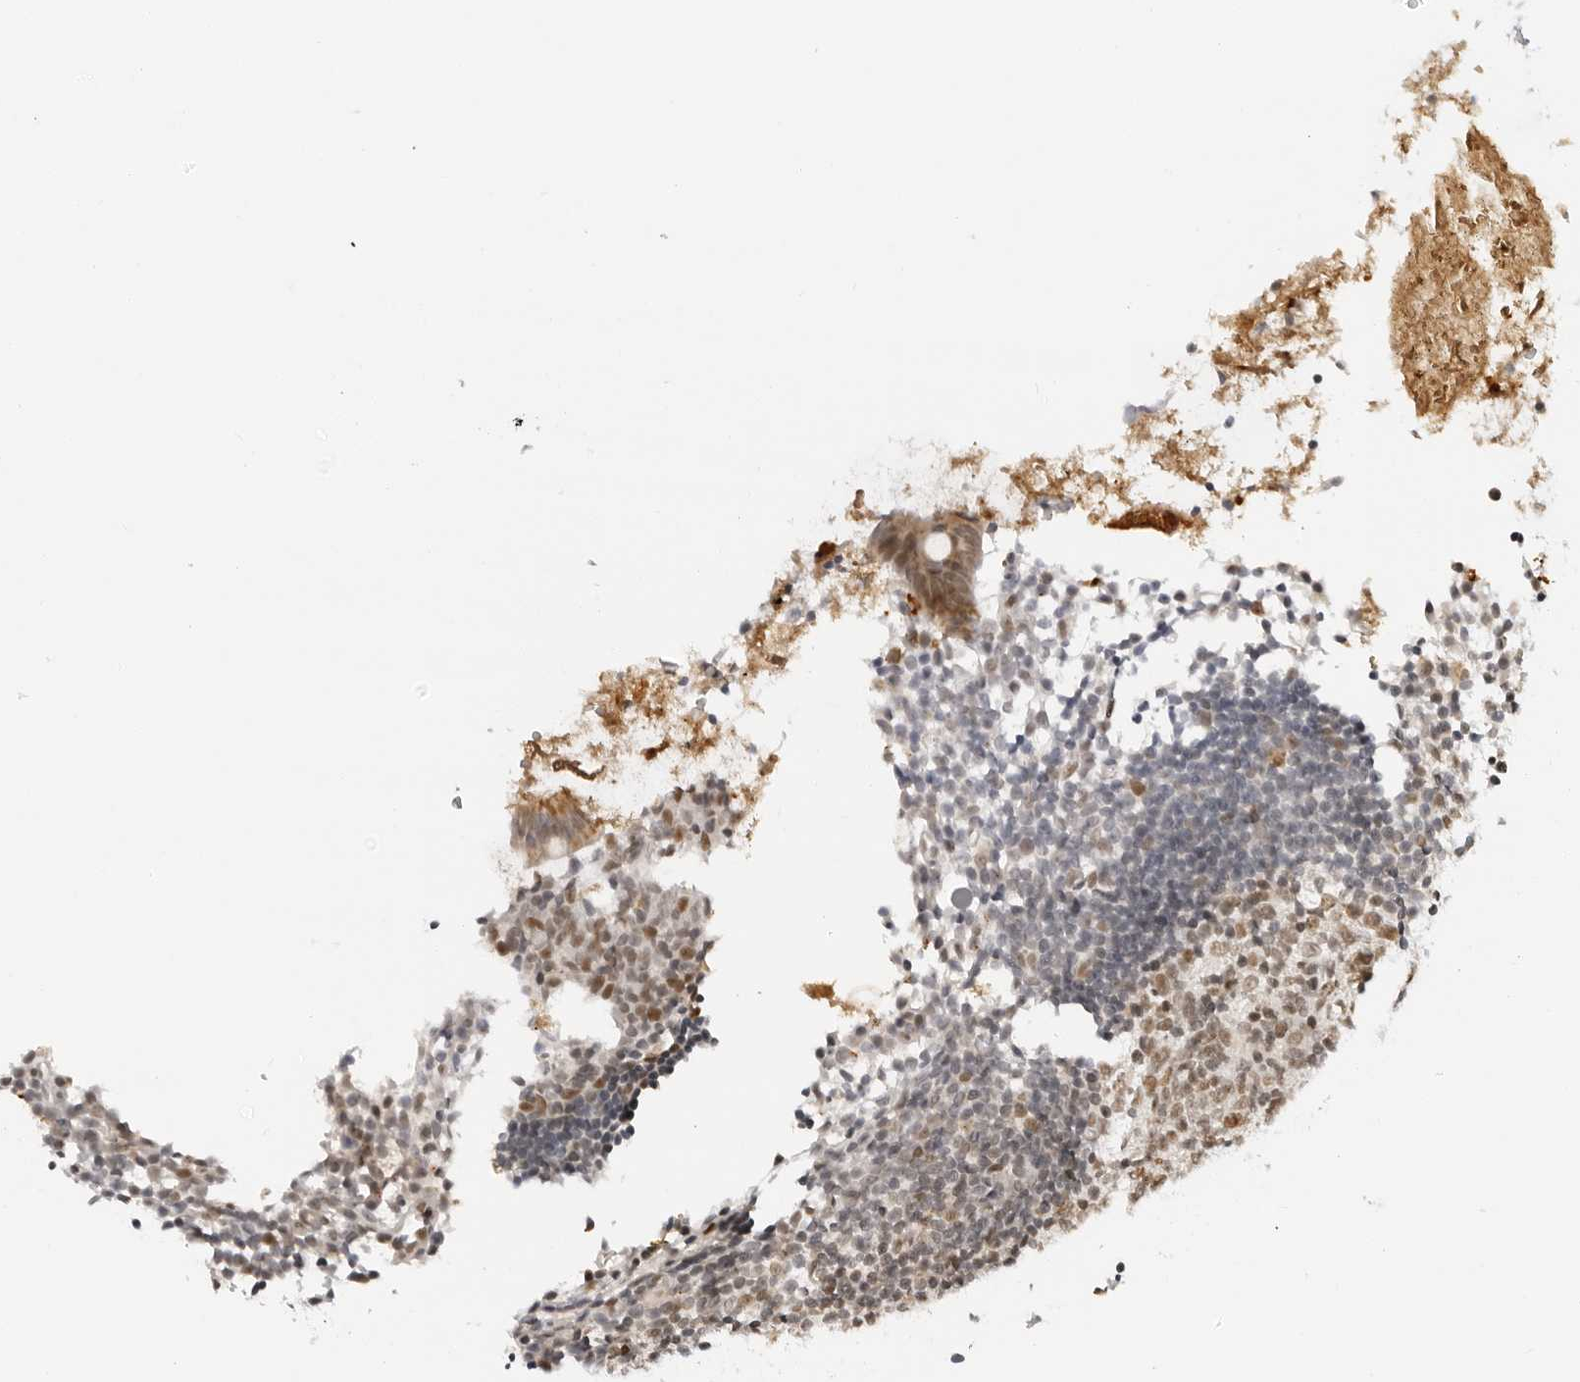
{"staining": {"intensity": "weak", "quantity": ">75%", "location": "cytoplasmic/membranous,nuclear"}, "tissue": "appendix", "cell_type": "Glandular cells", "image_type": "normal", "snomed": [{"axis": "morphology", "description": "Normal tissue, NOS"}, {"axis": "topography", "description": "Appendix"}], "caption": "Appendix stained with a brown dye reveals weak cytoplasmic/membranous,nuclear positive expression in about >75% of glandular cells.", "gene": "MSH6", "patient": {"sex": "female", "age": 20}}